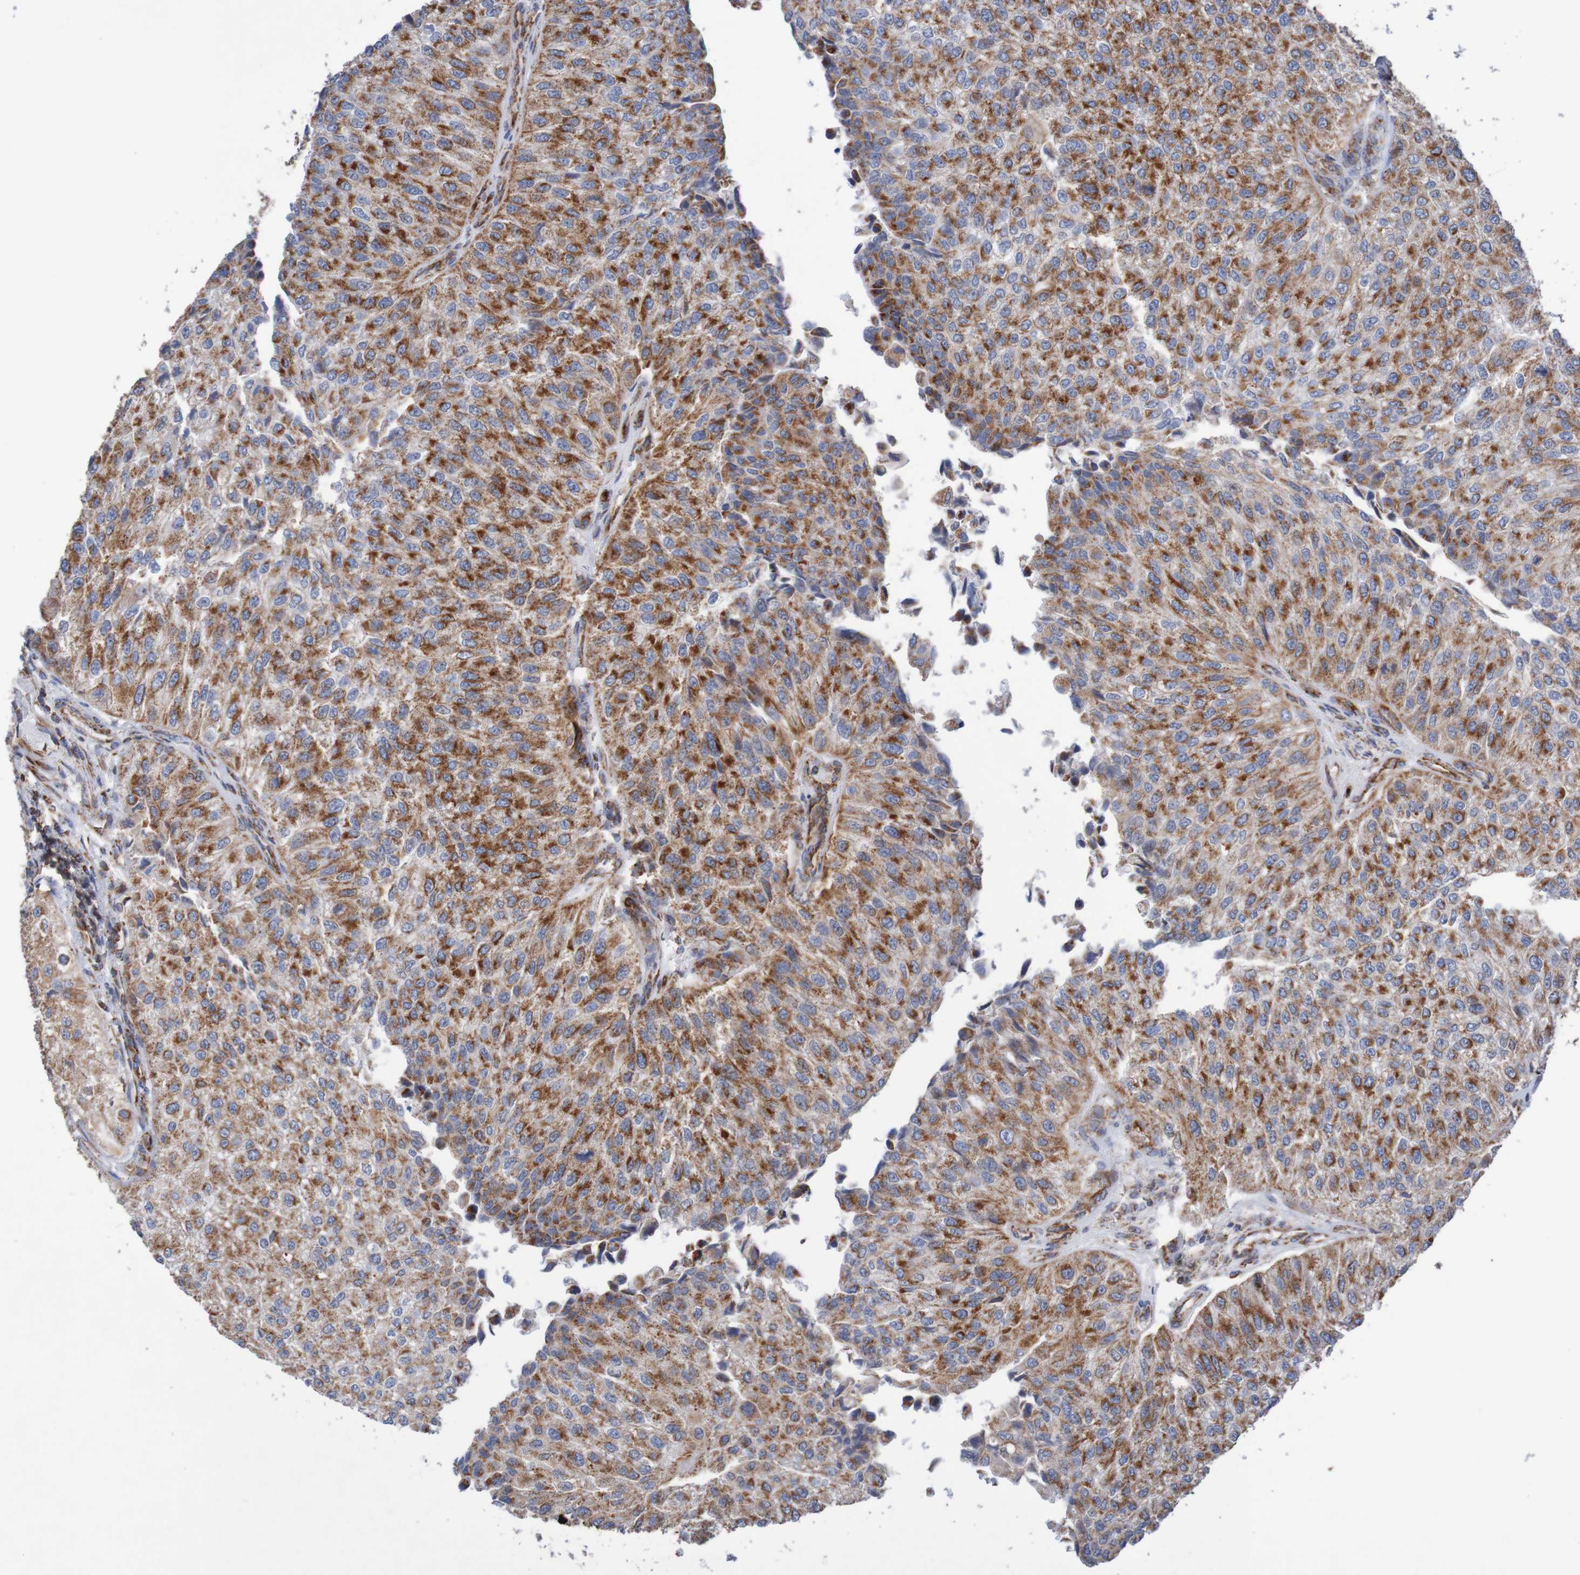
{"staining": {"intensity": "strong", "quantity": ">75%", "location": "cytoplasmic/membranous"}, "tissue": "urothelial cancer", "cell_type": "Tumor cells", "image_type": "cancer", "snomed": [{"axis": "morphology", "description": "Urothelial carcinoma, High grade"}, {"axis": "topography", "description": "Kidney"}, {"axis": "topography", "description": "Urinary bladder"}], "caption": "There is high levels of strong cytoplasmic/membranous expression in tumor cells of urothelial cancer, as demonstrated by immunohistochemical staining (brown color).", "gene": "MMEL1", "patient": {"sex": "male", "age": 77}}